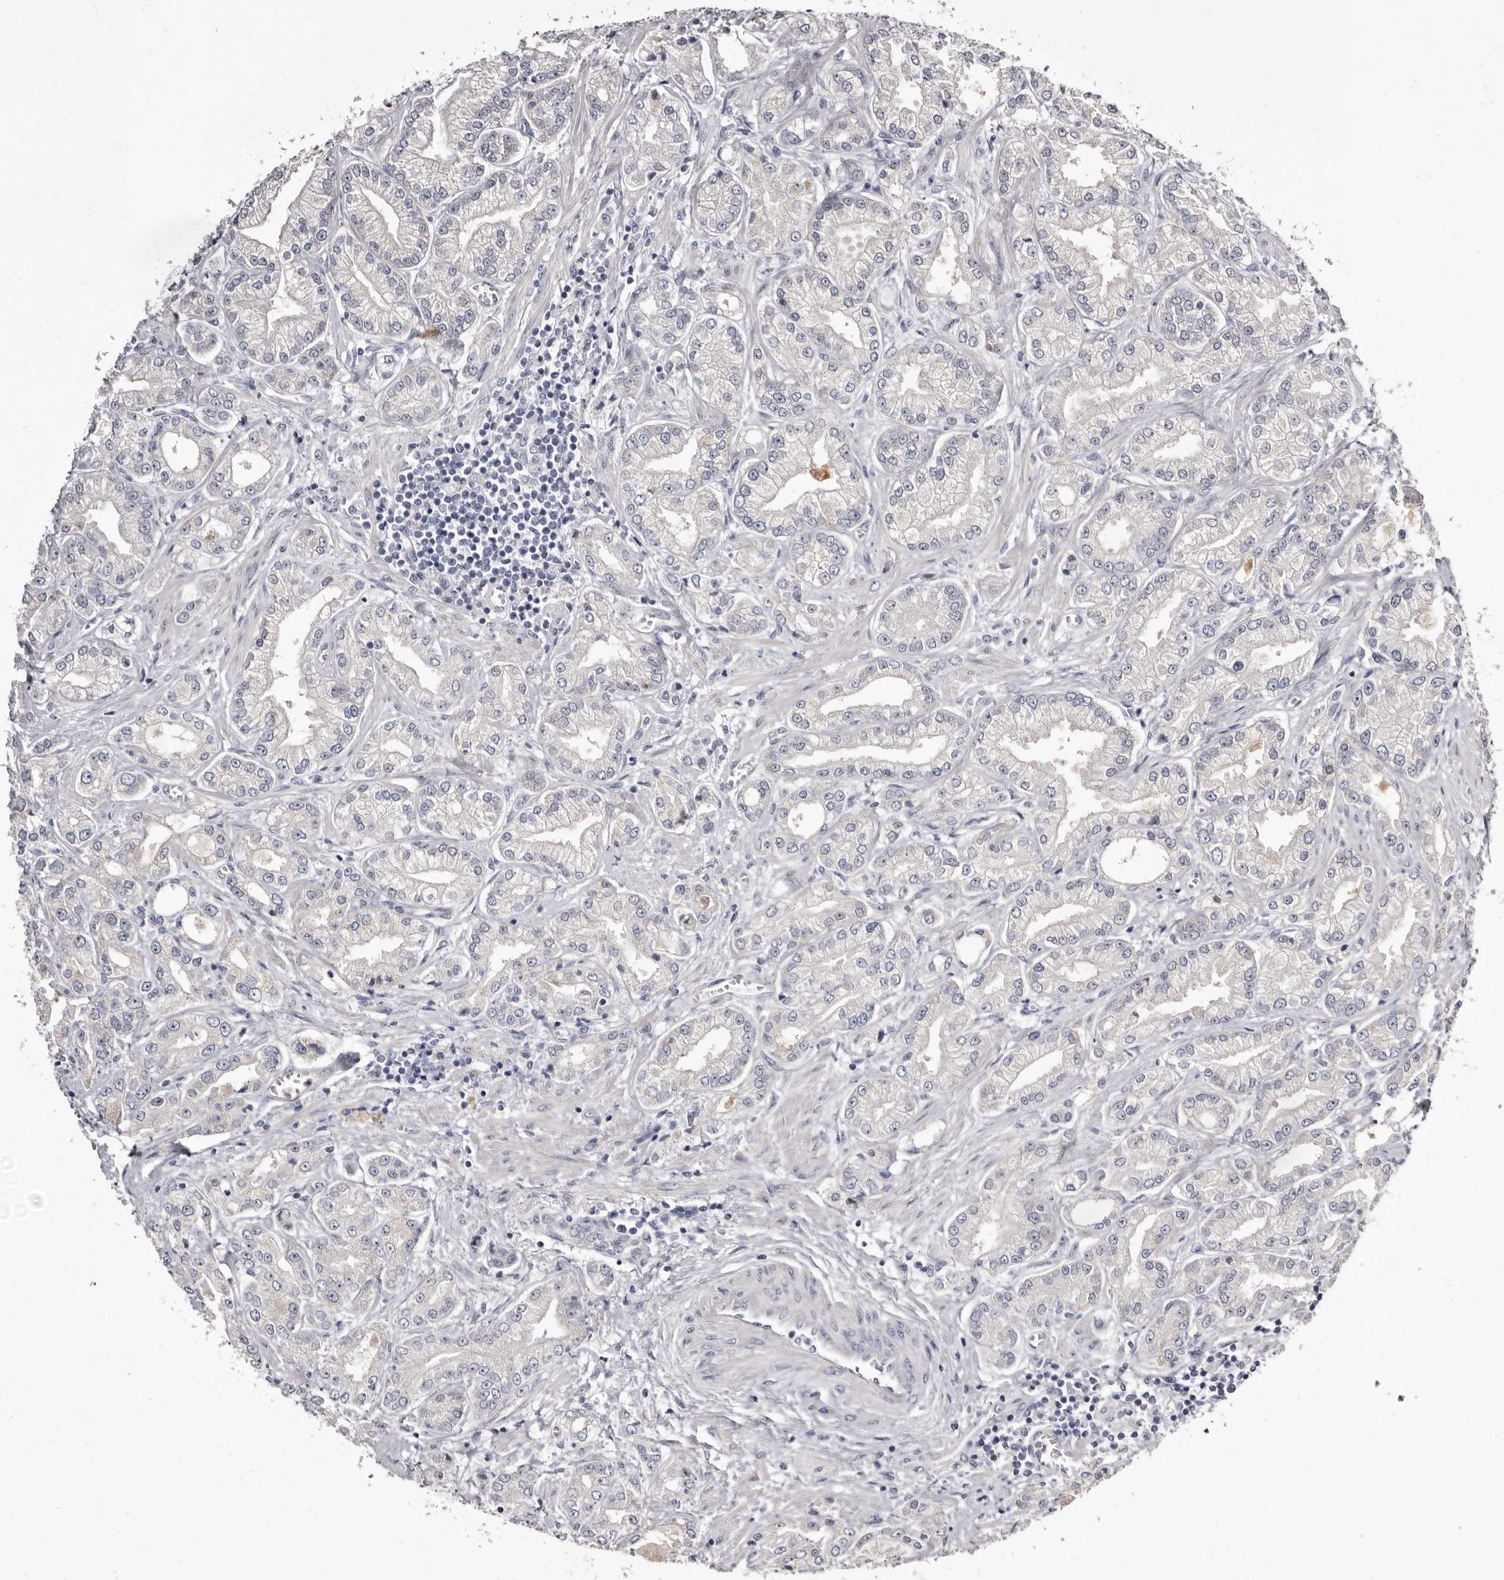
{"staining": {"intensity": "negative", "quantity": "none", "location": "none"}, "tissue": "prostate cancer", "cell_type": "Tumor cells", "image_type": "cancer", "snomed": [{"axis": "morphology", "description": "Adenocarcinoma, Low grade"}, {"axis": "topography", "description": "Prostate"}], "caption": "Tumor cells are negative for protein expression in human low-grade adenocarcinoma (prostate).", "gene": "CASQ1", "patient": {"sex": "male", "age": 62}}